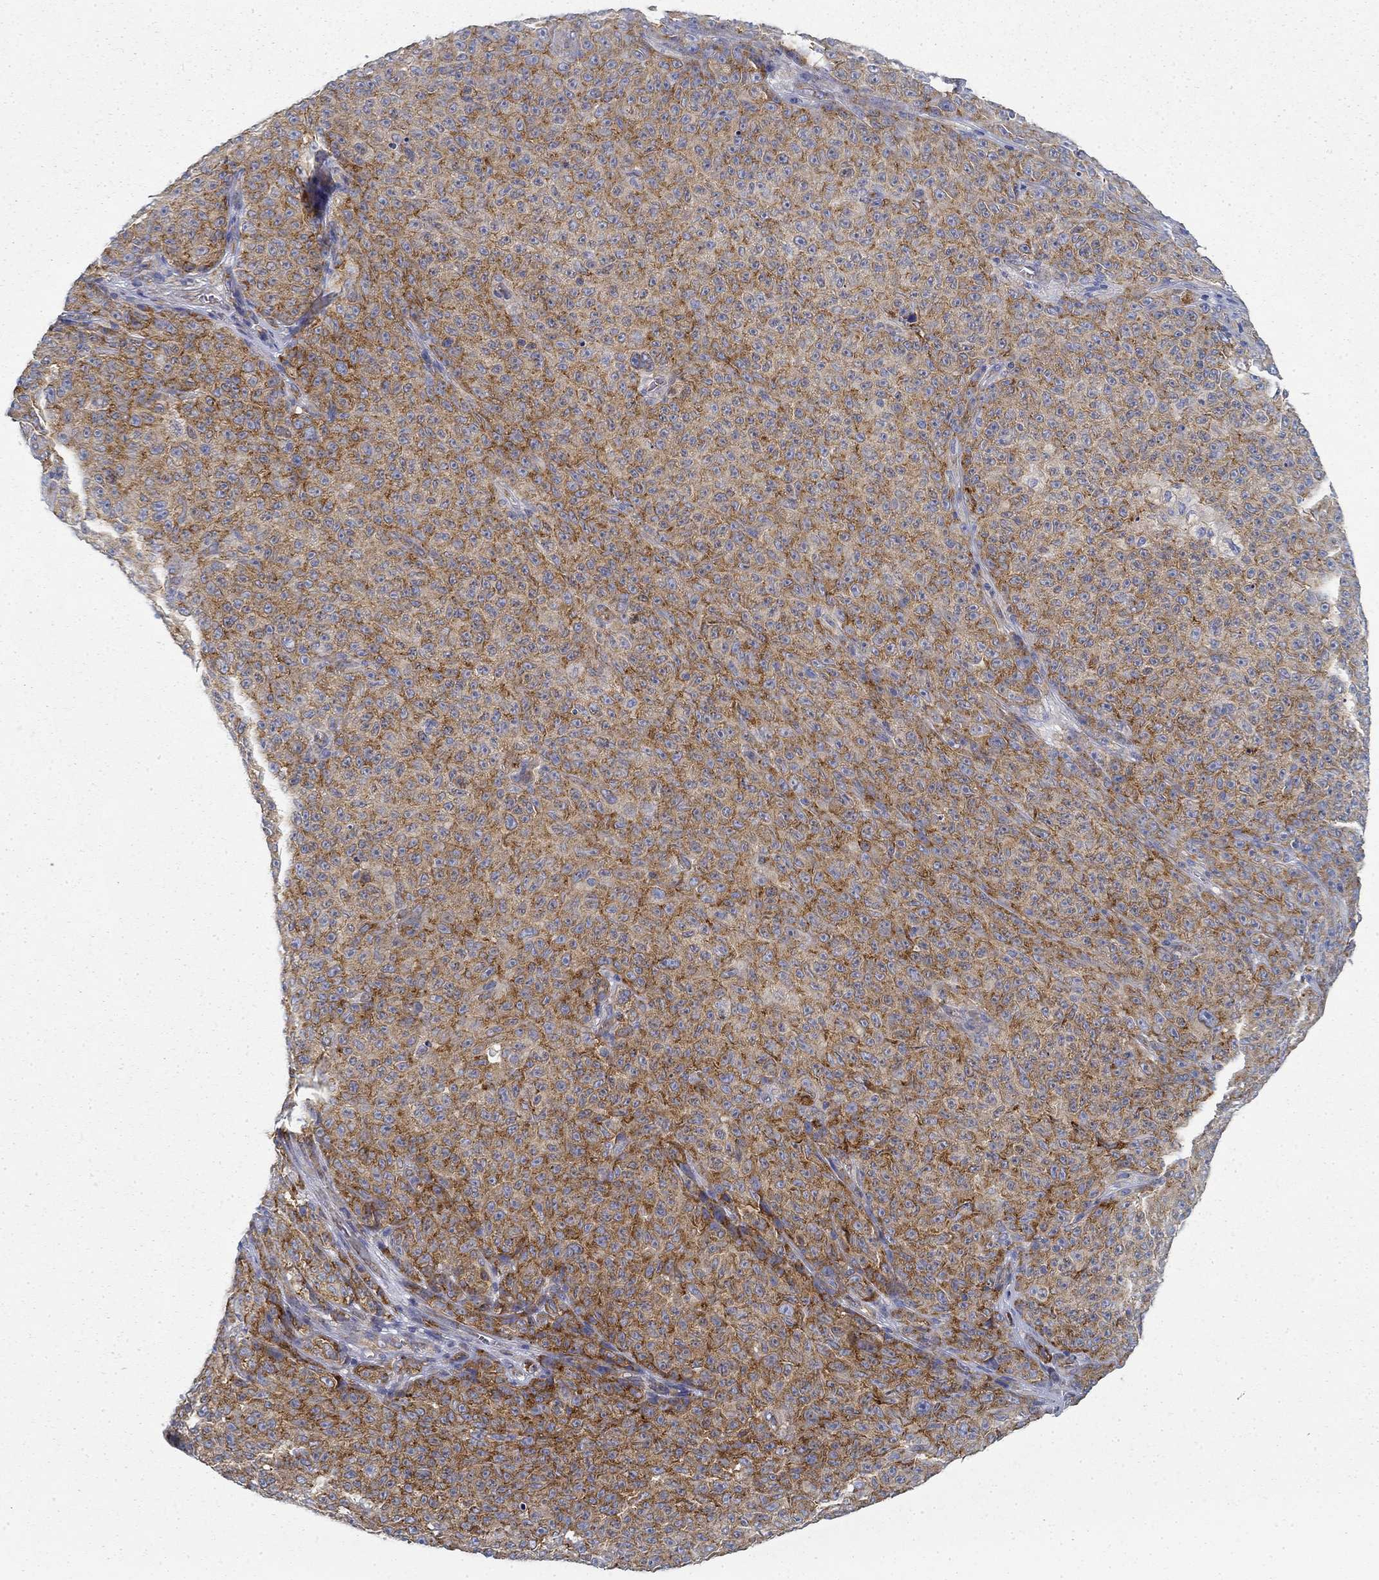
{"staining": {"intensity": "strong", "quantity": "25%-75%", "location": "cytoplasmic/membranous"}, "tissue": "melanoma", "cell_type": "Tumor cells", "image_type": "cancer", "snomed": [{"axis": "morphology", "description": "Malignant melanoma, NOS"}, {"axis": "topography", "description": "Skin"}], "caption": "Melanoma stained with immunohistochemistry (IHC) shows strong cytoplasmic/membranous expression in about 25%-75% of tumor cells. The staining is performed using DAB (3,3'-diaminobenzidine) brown chromogen to label protein expression. The nuclei are counter-stained blue using hematoxylin.", "gene": "FXR1", "patient": {"sex": "female", "age": 82}}